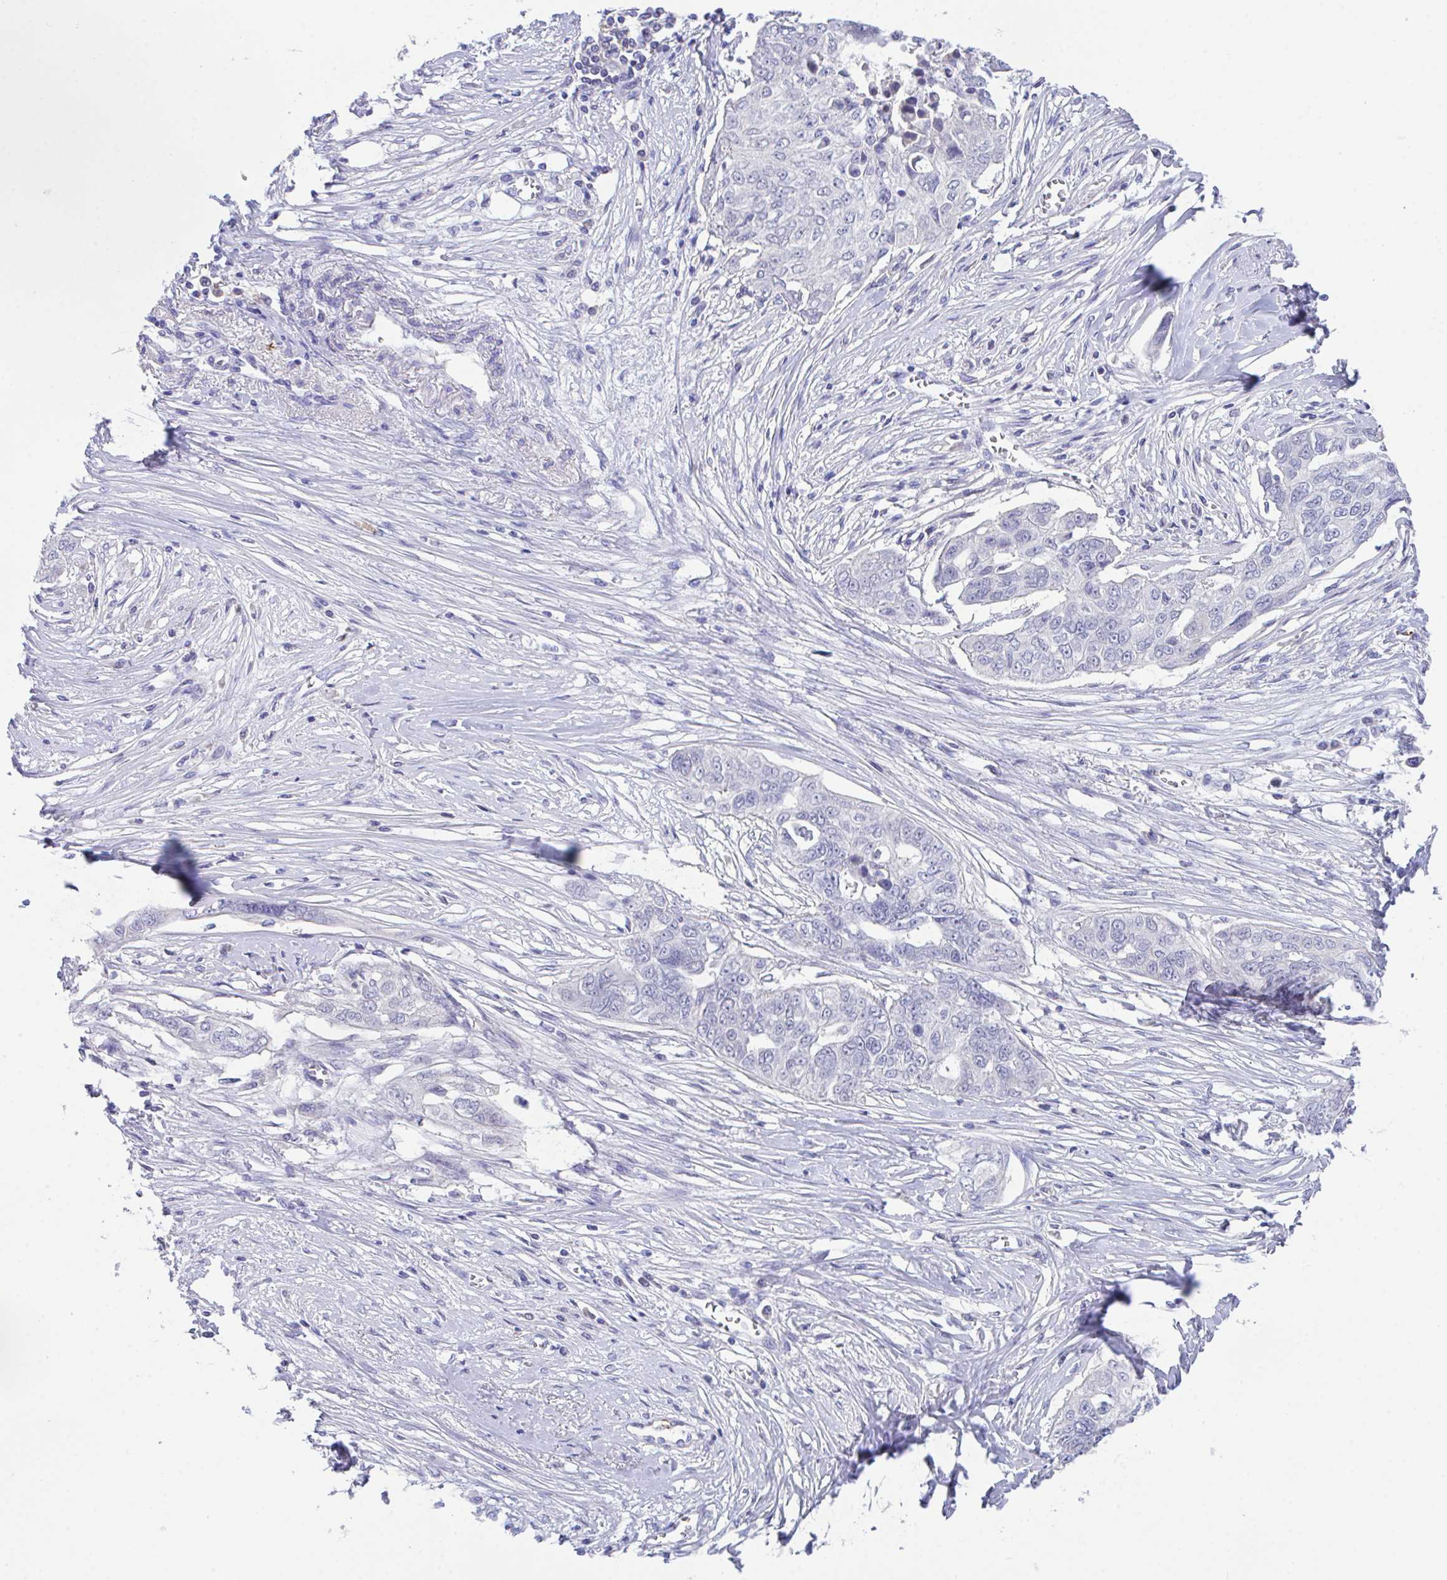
{"staining": {"intensity": "negative", "quantity": "none", "location": "none"}, "tissue": "ovarian cancer", "cell_type": "Tumor cells", "image_type": "cancer", "snomed": [{"axis": "morphology", "description": "Carcinoma, endometroid"}, {"axis": "topography", "description": "Ovary"}], "caption": "The photomicrograph reveals no significant staining in tumor cells of endometroid carcinoma (ovarian).", "gene": "HOXB4", "patient": {"sex": "female", "age": 70}}